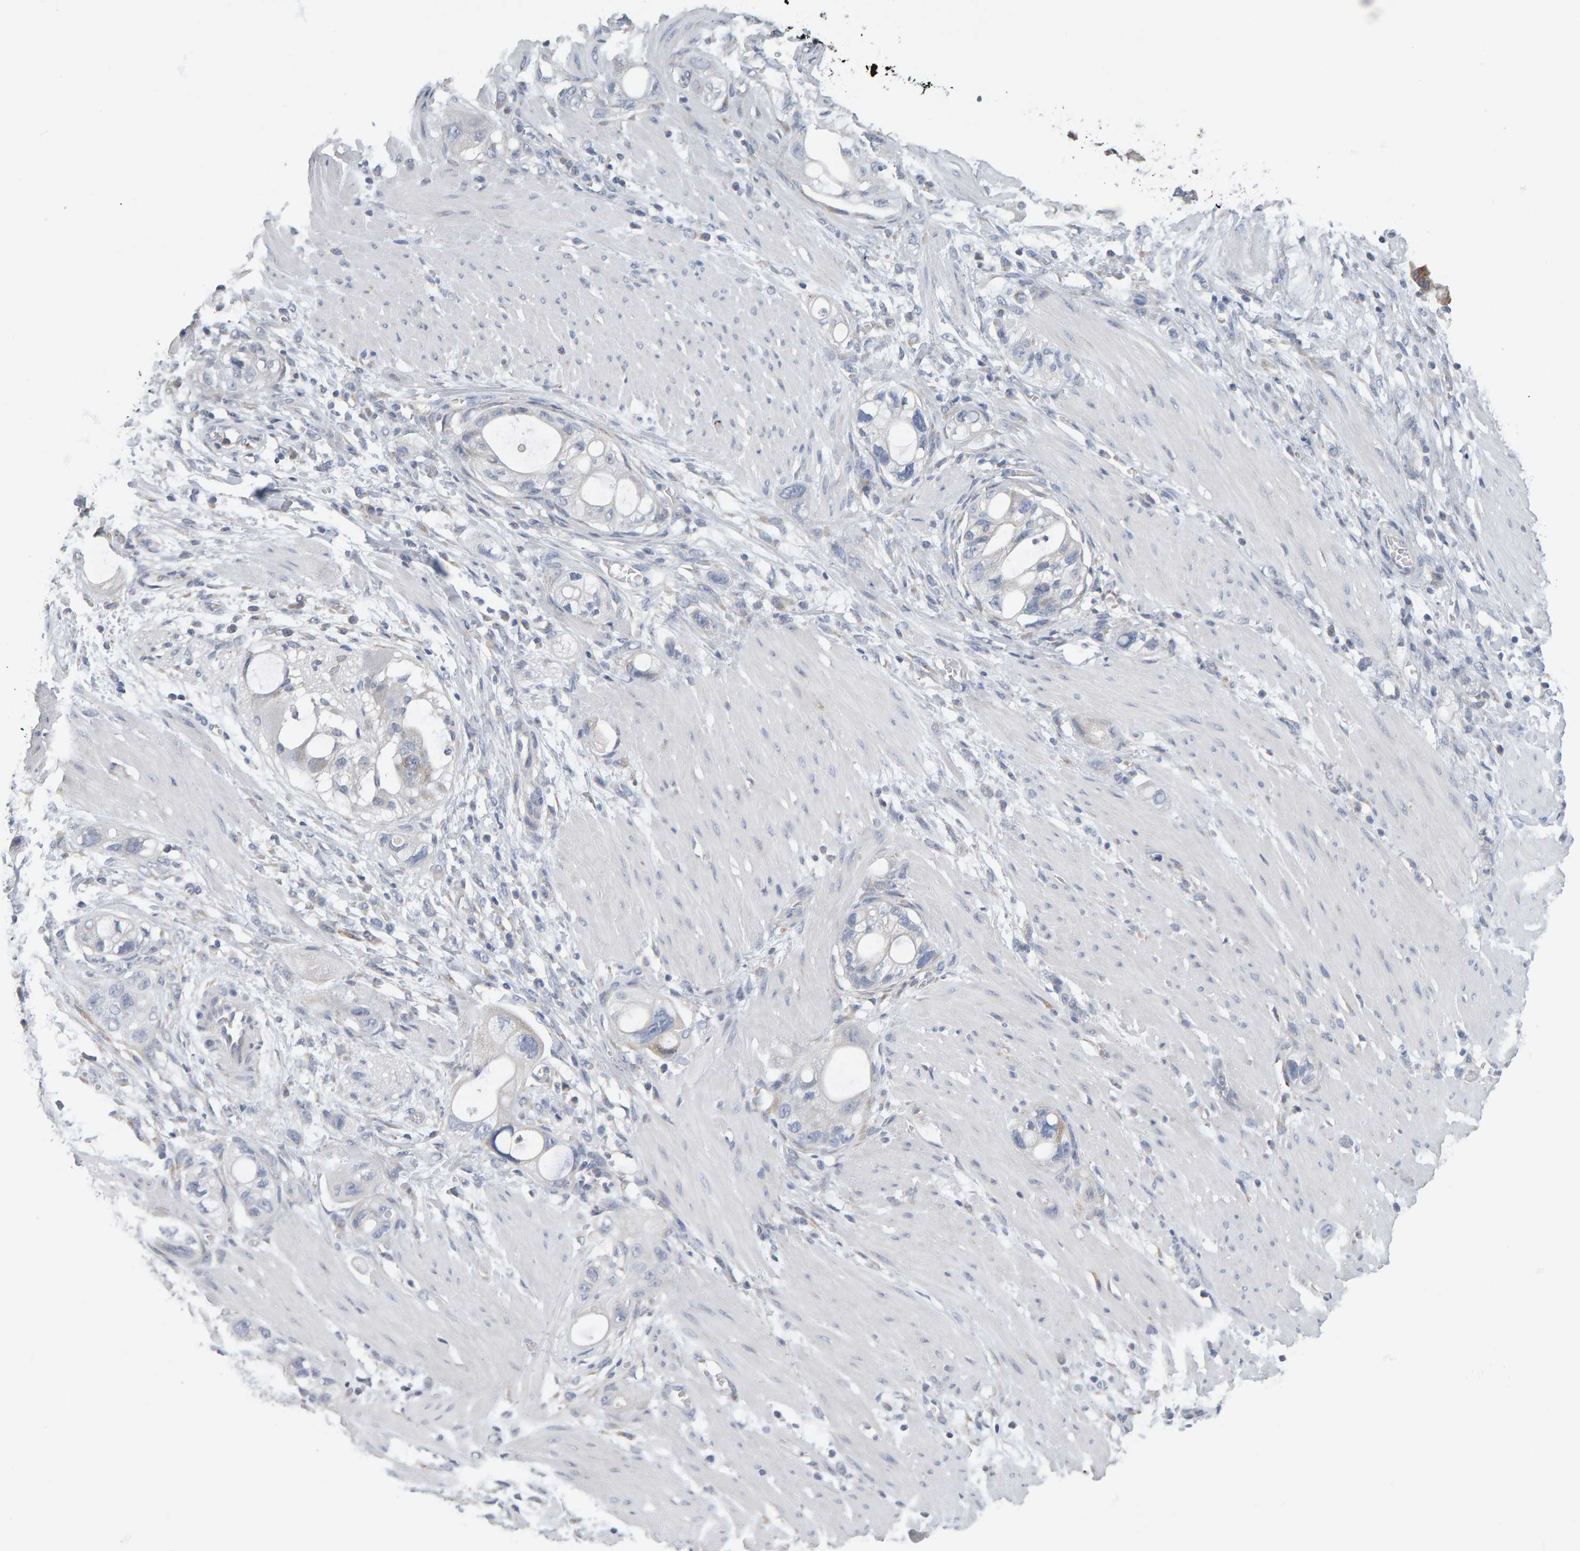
{"staining": {"intensity": "negative", "quantity": "none", "location": "none"}, "tissue": "stomach cancer", "cell_type": "Tumor cells", "image_type": "cancer", "snomed": [{"axis": "morphology", "description": "Adenocarcinoma, NOS"}, {"axis": "topography", "description": "Stomach"}, {"axis": "topography", "description": "Stomach, lower"}], "caption": "Immunohistochemical staining of stomach cancer (adenocarcinoma) demonstrates no significant positivity in tumor cells.", "gene": "ADHFE1", "patient": {"sex": "female", "age": 48}}